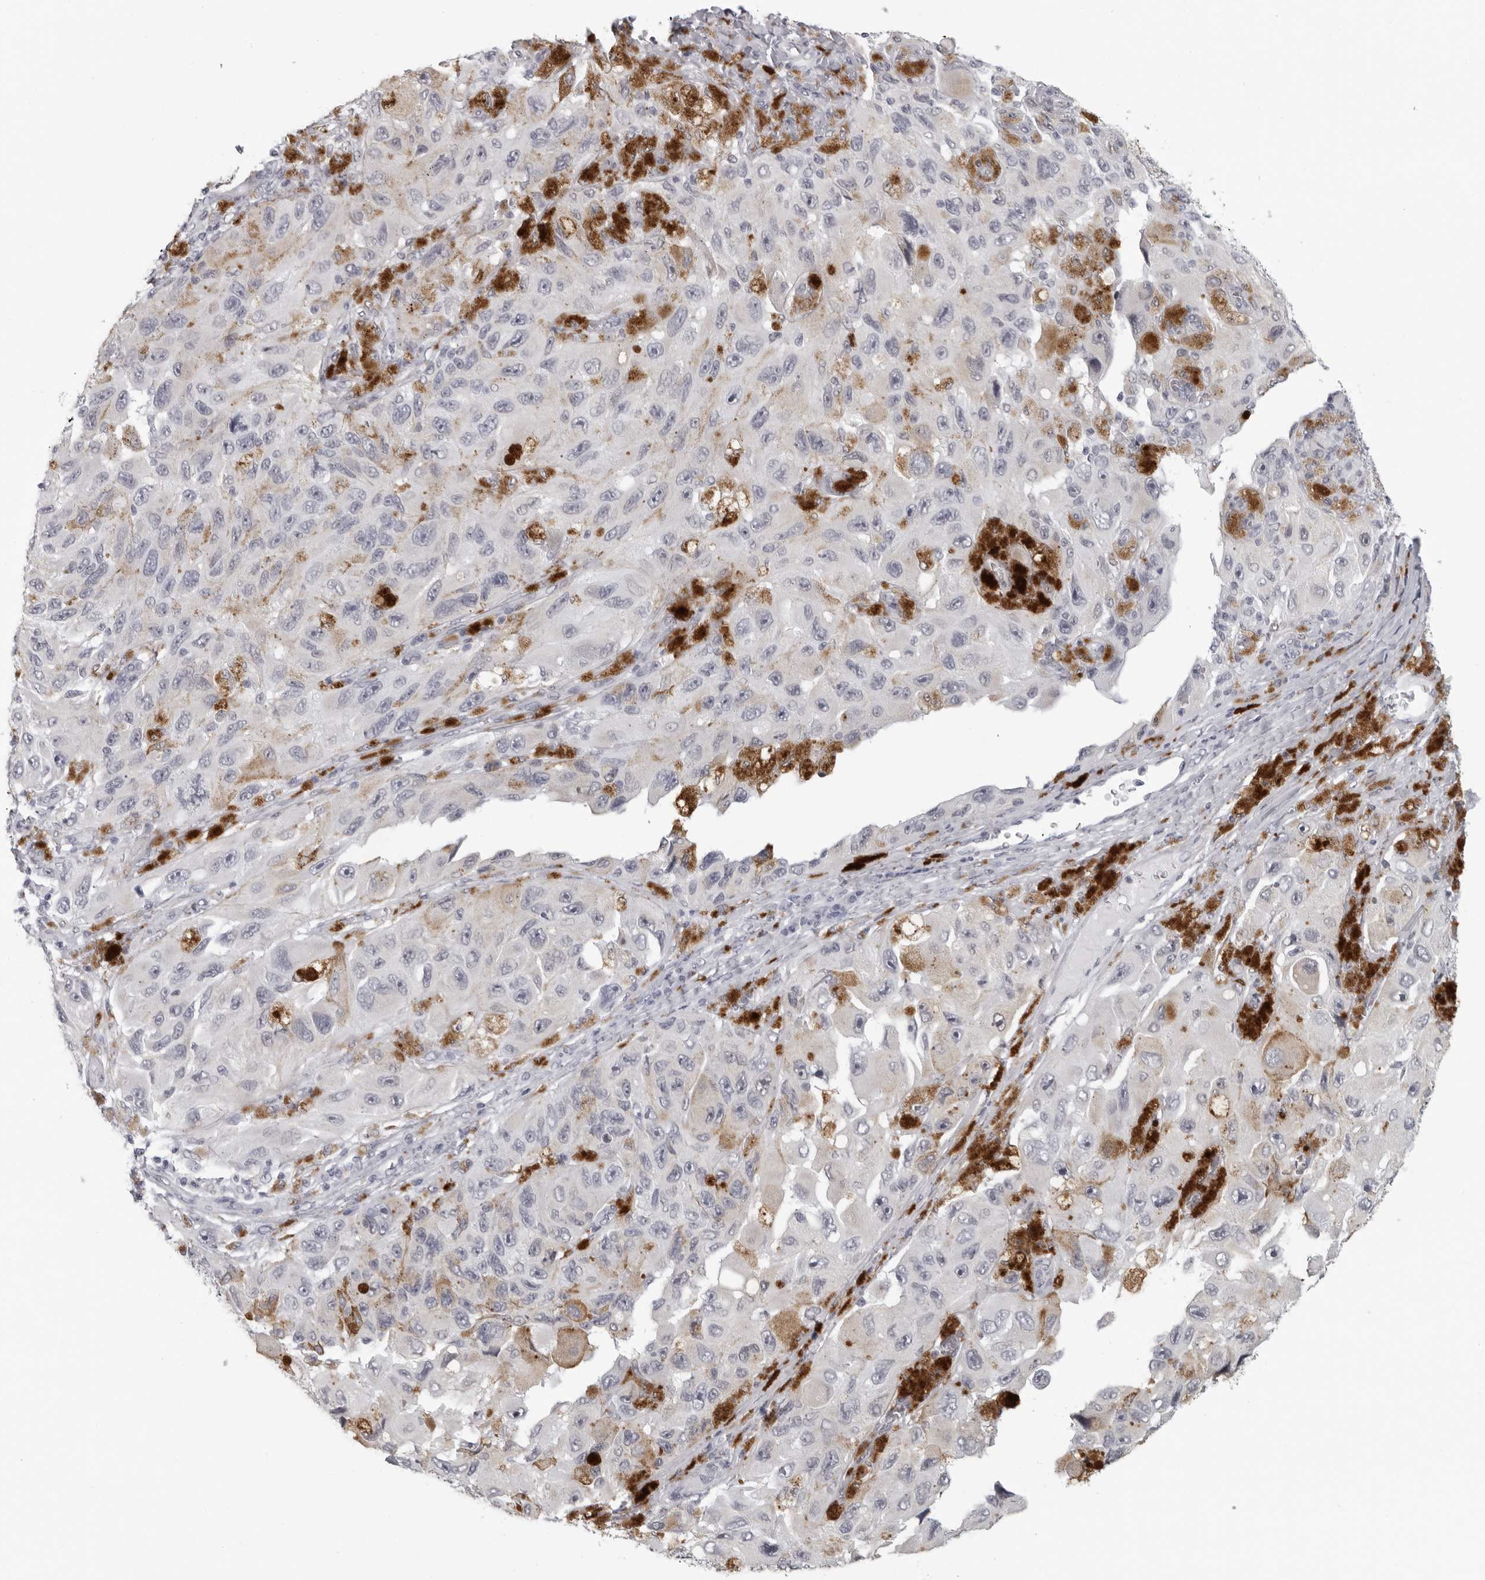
{"staining": {"intensity": "negative", "quantity": "none", "location": "none"}, "tissue": "melanoma", "cell_type": "Tumor cells", "image_type": "cancer", "snomed": [{"axis": "morphology", "description": "Malignant melanoma, NOS"}, {"axis": "topography", "description": "Skin"}], "caption": "Human malignant melanoma stained for a protein using IHC exhibits no expression in tumor cells.", "gene": "OPLAH", "patient": {"sex": "female", "age": 73}}